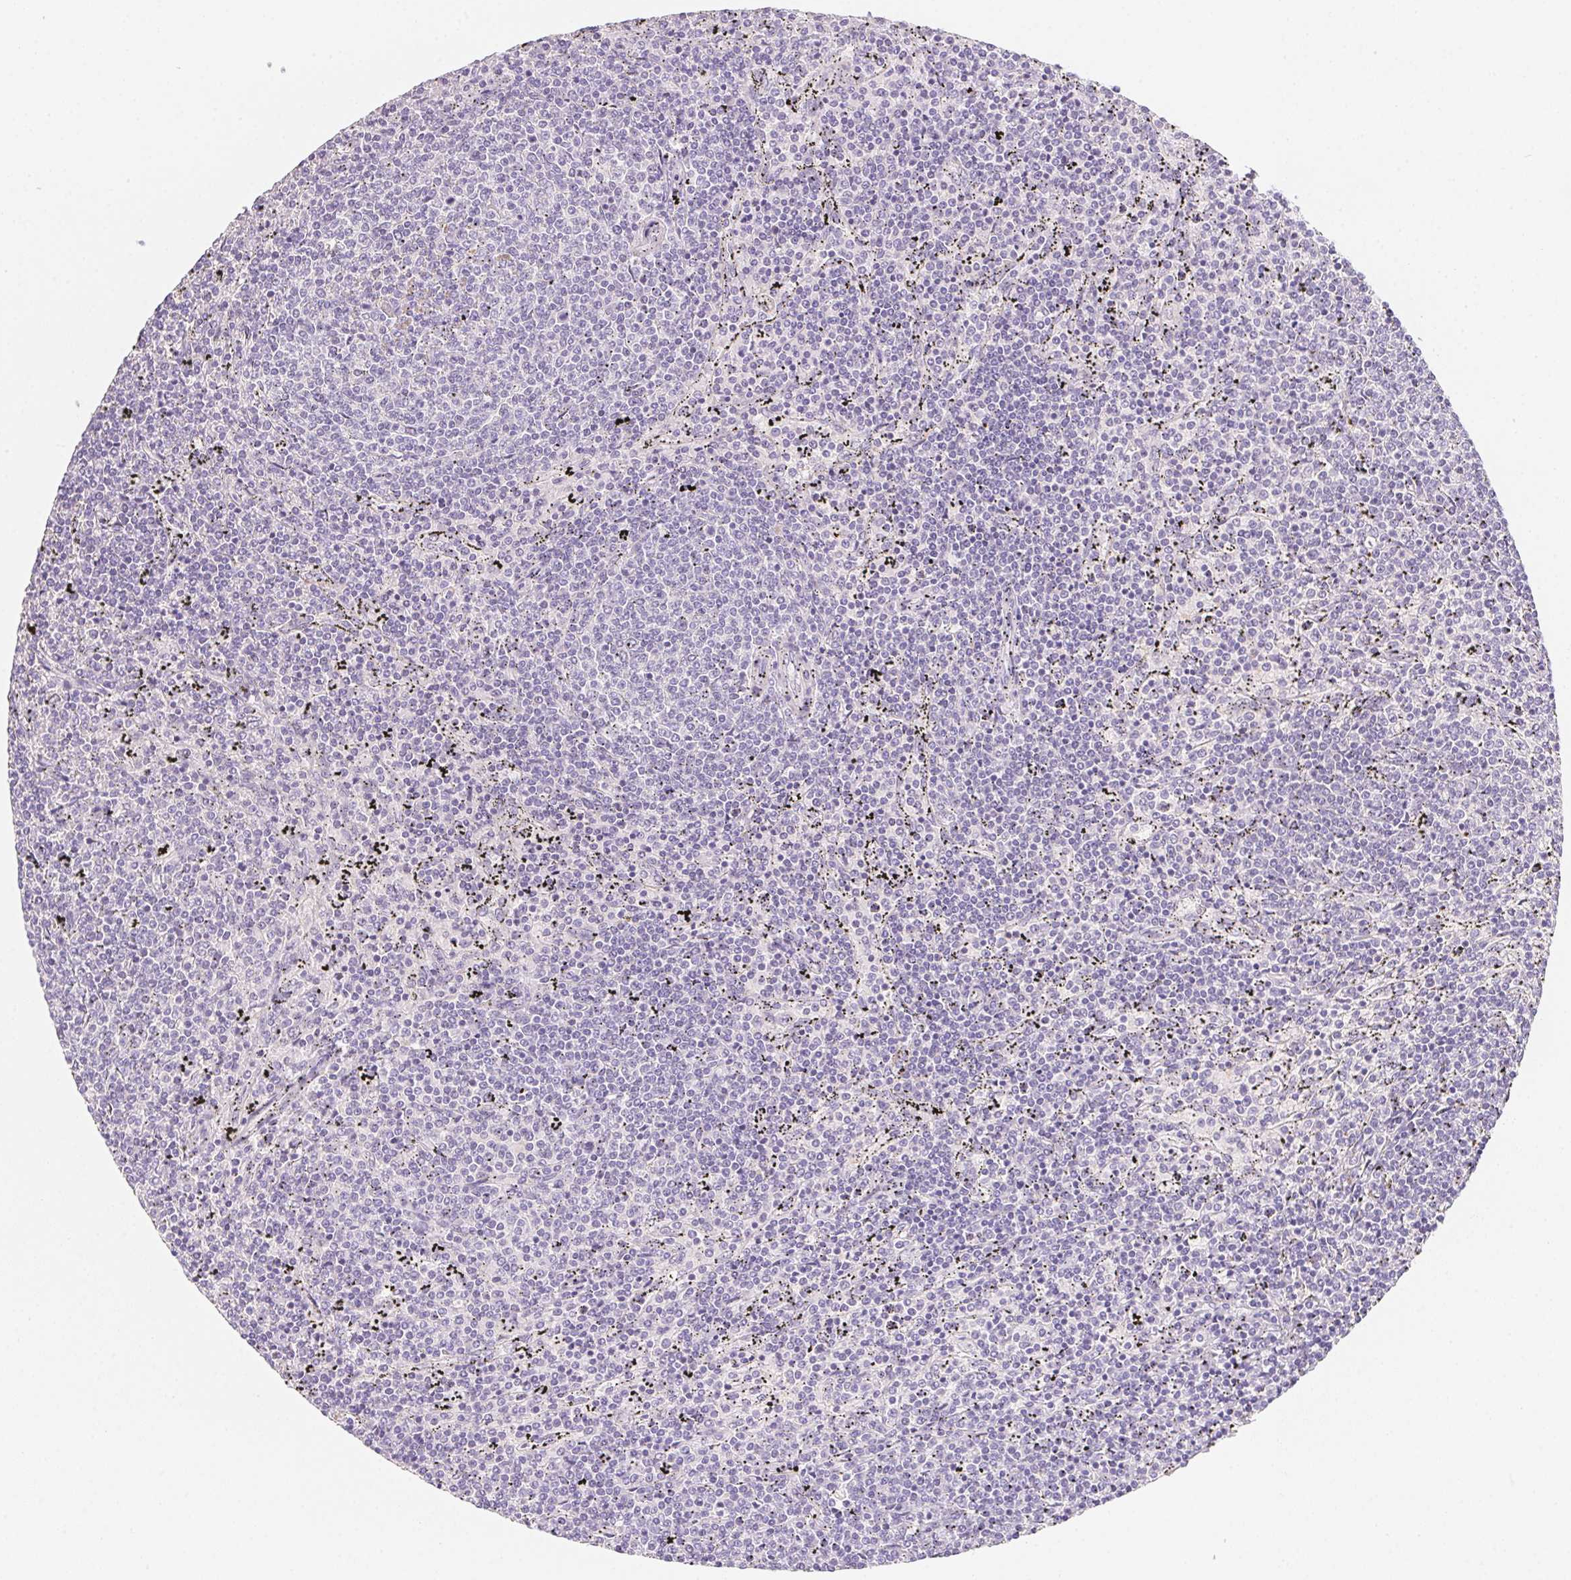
{"staining": {"intensity": "negative", "quantity": "none", "location": "none"}, "tissue": "lymphoma", "cell_type": "Tumor cells", "image_type": "cancer", "snomed": [{"axis": "morphology", "description": "Malignant lymphoma, non-Hodgkin's type, Low grade"}, {"axis": "topography", "description": "Spleen"}], "caption": "Immunohistochemistry histopathology image of neoplastic tissue: human malignant lymphoma, non-Hodgkin's type (low-grade) stained with DAB demonstrates no significant protein staining in tumor cells.", "gene": "MYL4", "patient": {"sex": "female", "age": 50}}